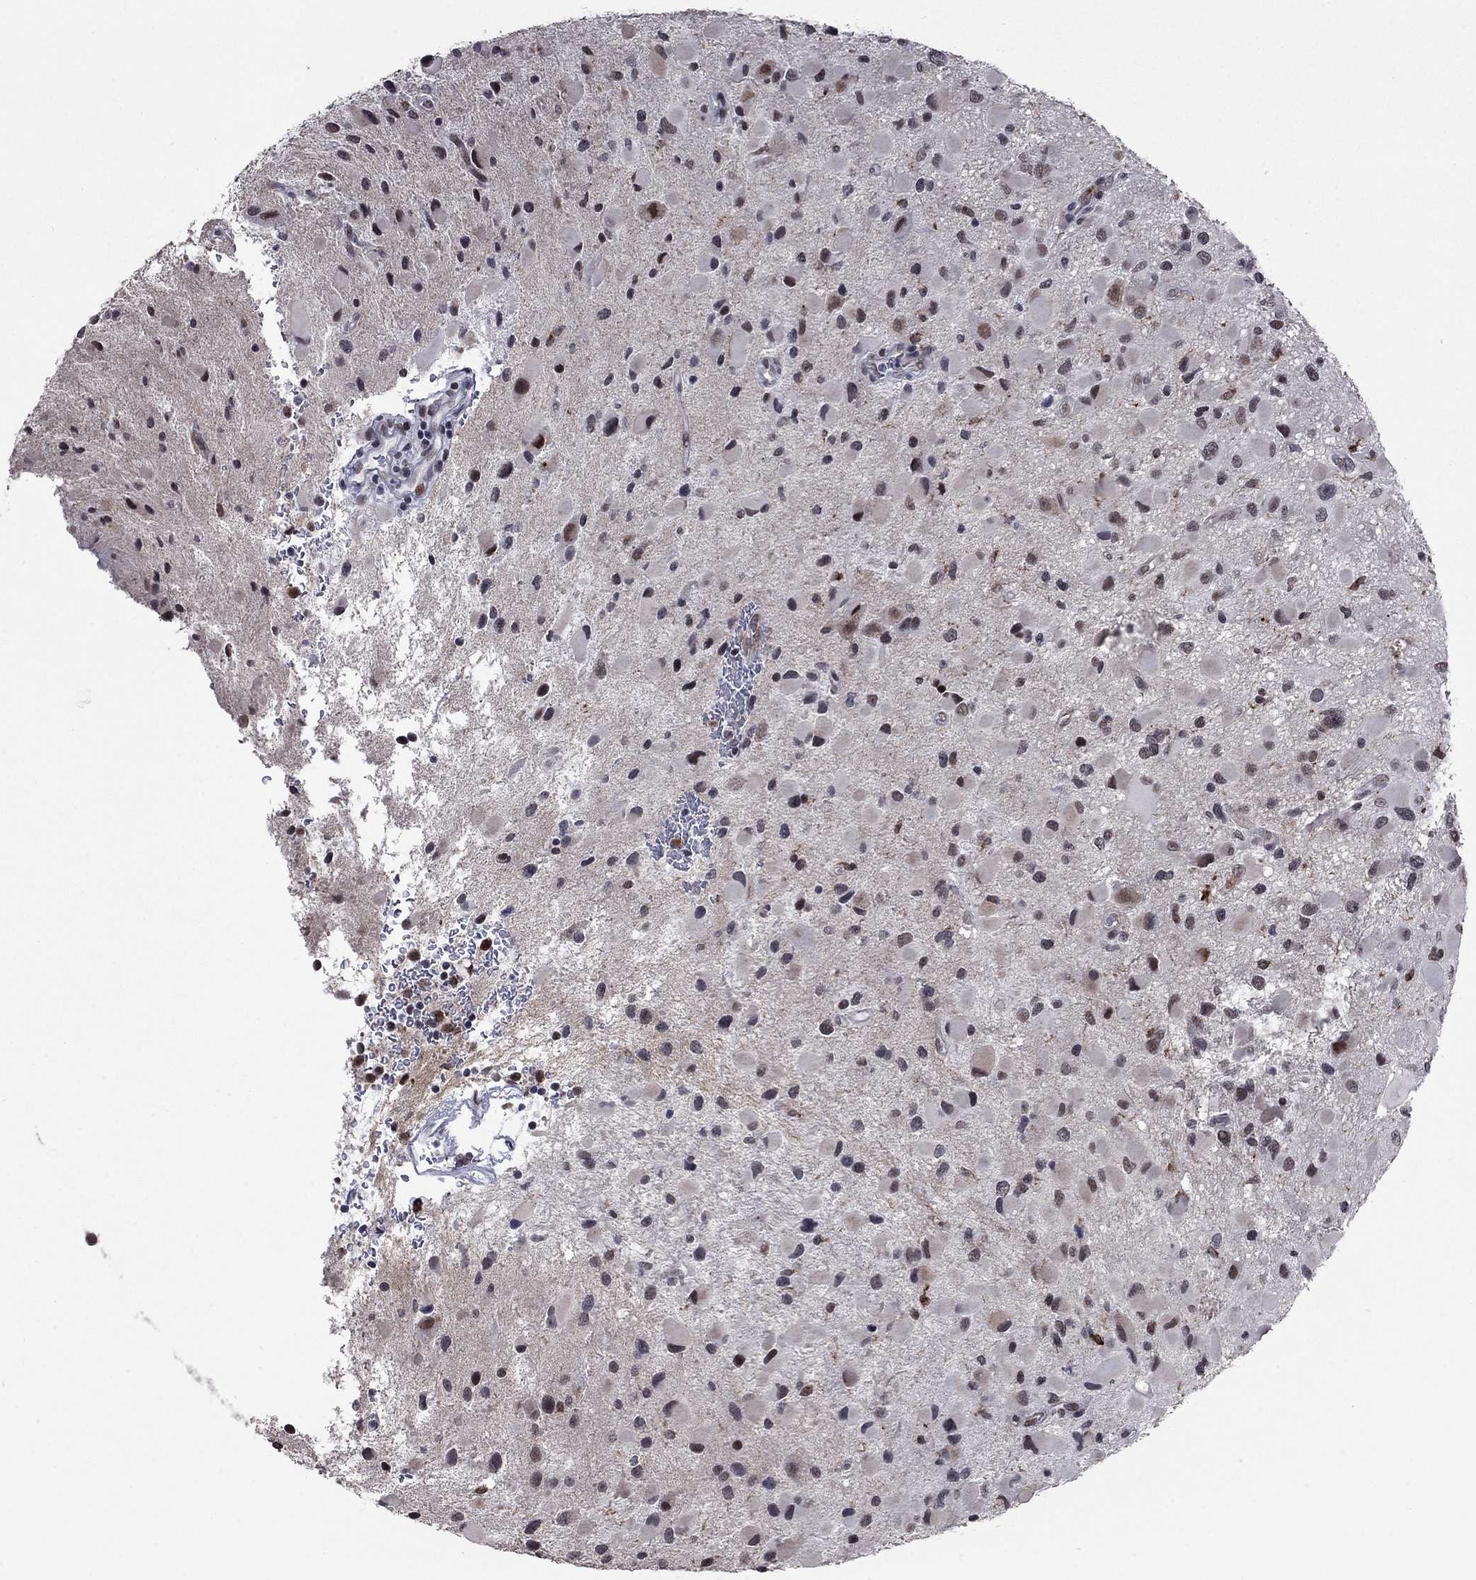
{"staining": {"intensity": "moderate", "quantity": "<25%", "location": "nuclear"}, "tissue": "glioma", "cell_type": "Tumor cells", "image_type": "cancer", "snomed": [{"axis": "morphology", "description": "Glioma, malignant, Low grade"}, {"axis": "topography", "description": "Brain"}], "caption": "A brown stain shows moderate nuclear positivity of a protein in human malignant glioma (low-grade) tumor cells.", "gene": "HCFC1", "patient": {"sex": "female", "age": 32}}